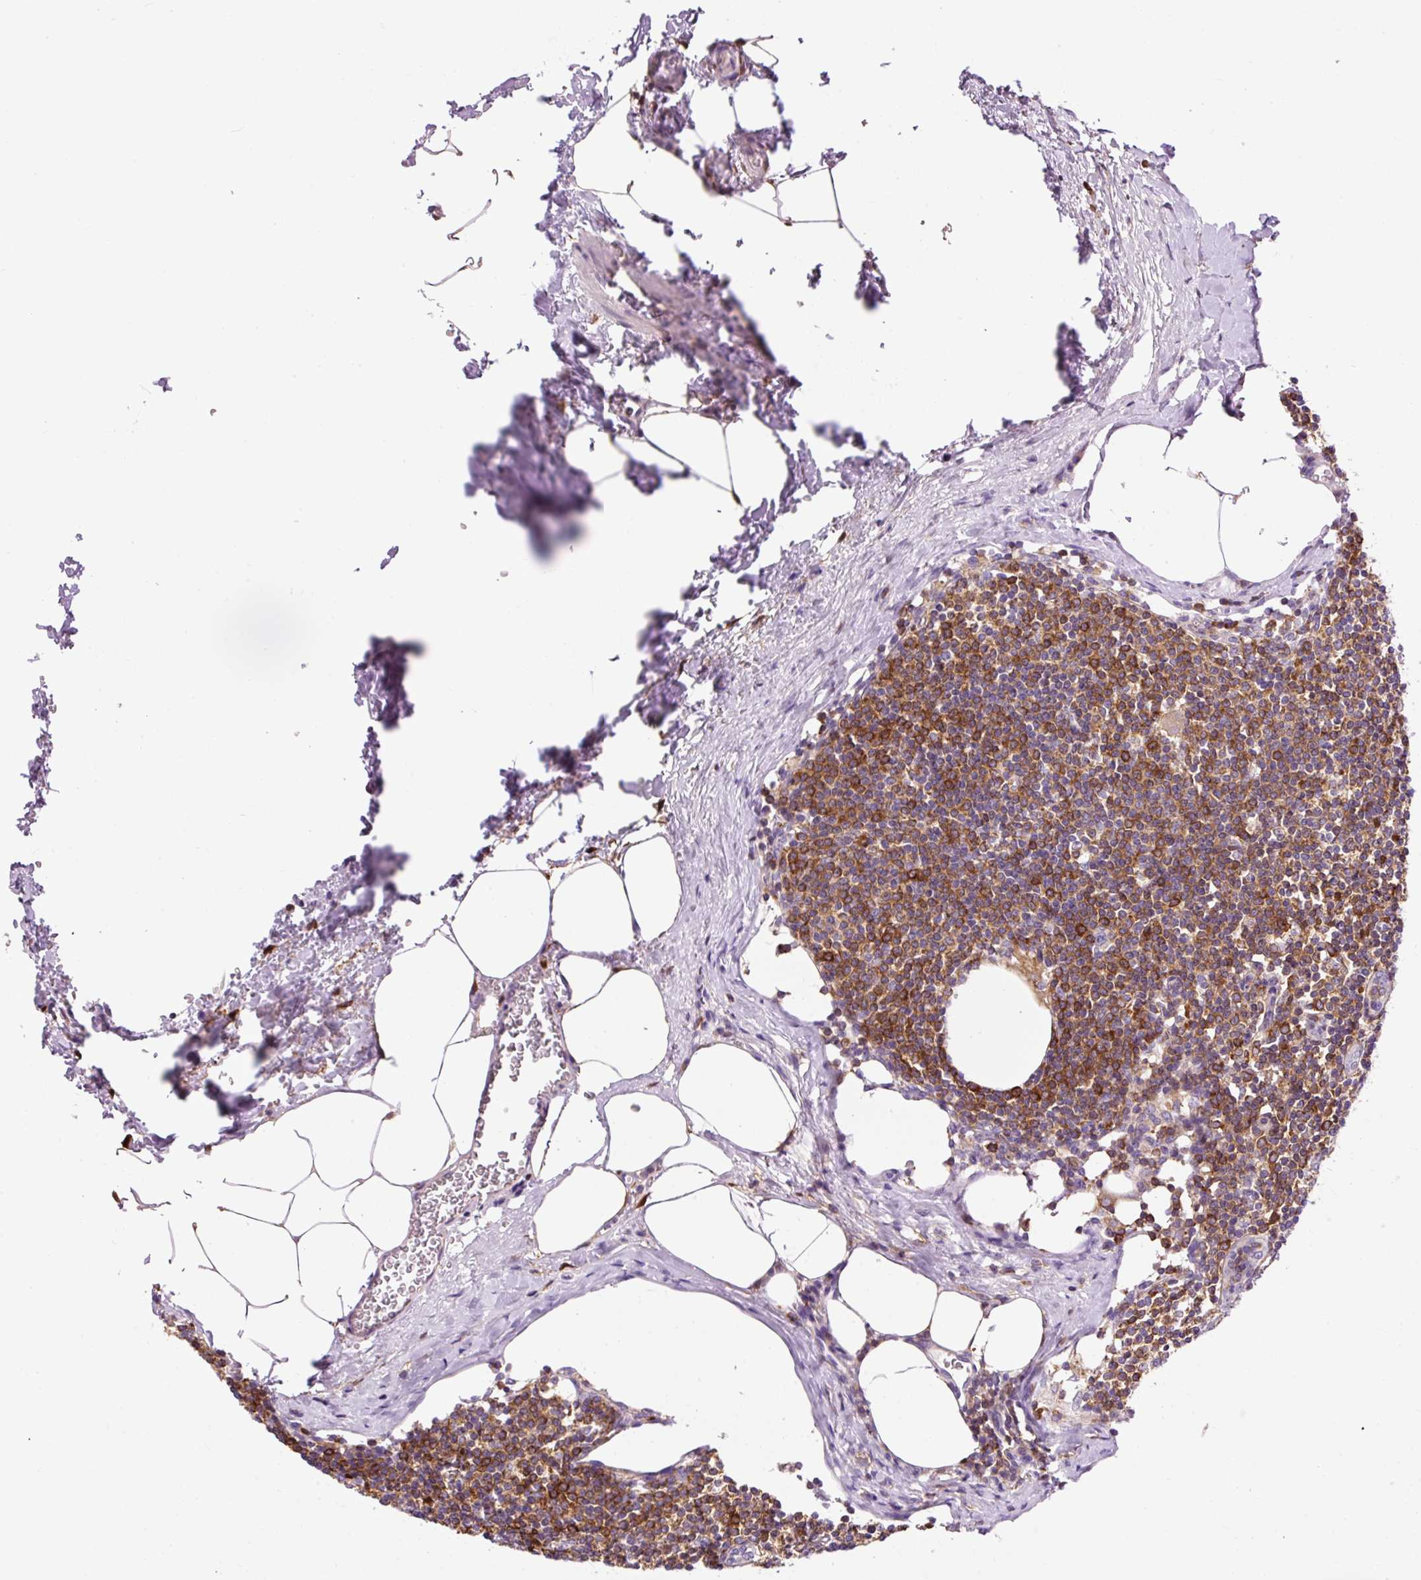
{"staining": {"intensity": "moderate", "quantity": "<25%", "location": "cytoplasmic/membranous"}, "tissue": "lymph node", "cell_type": "Germinal center cells", "image_type": "normal", "snomed": [{"axis": "morphology", "description": "Normal tissue, NOS"}, {"axis": "topography", "description": "Lymph node"}], "caption": "Germinal center cells exhibit moderate cytoplasmic/membranous staining in about <25% of cells in unremarkable lymph node.", "gene": "CD83", "patient": {"sex": "female", "age": 59}}